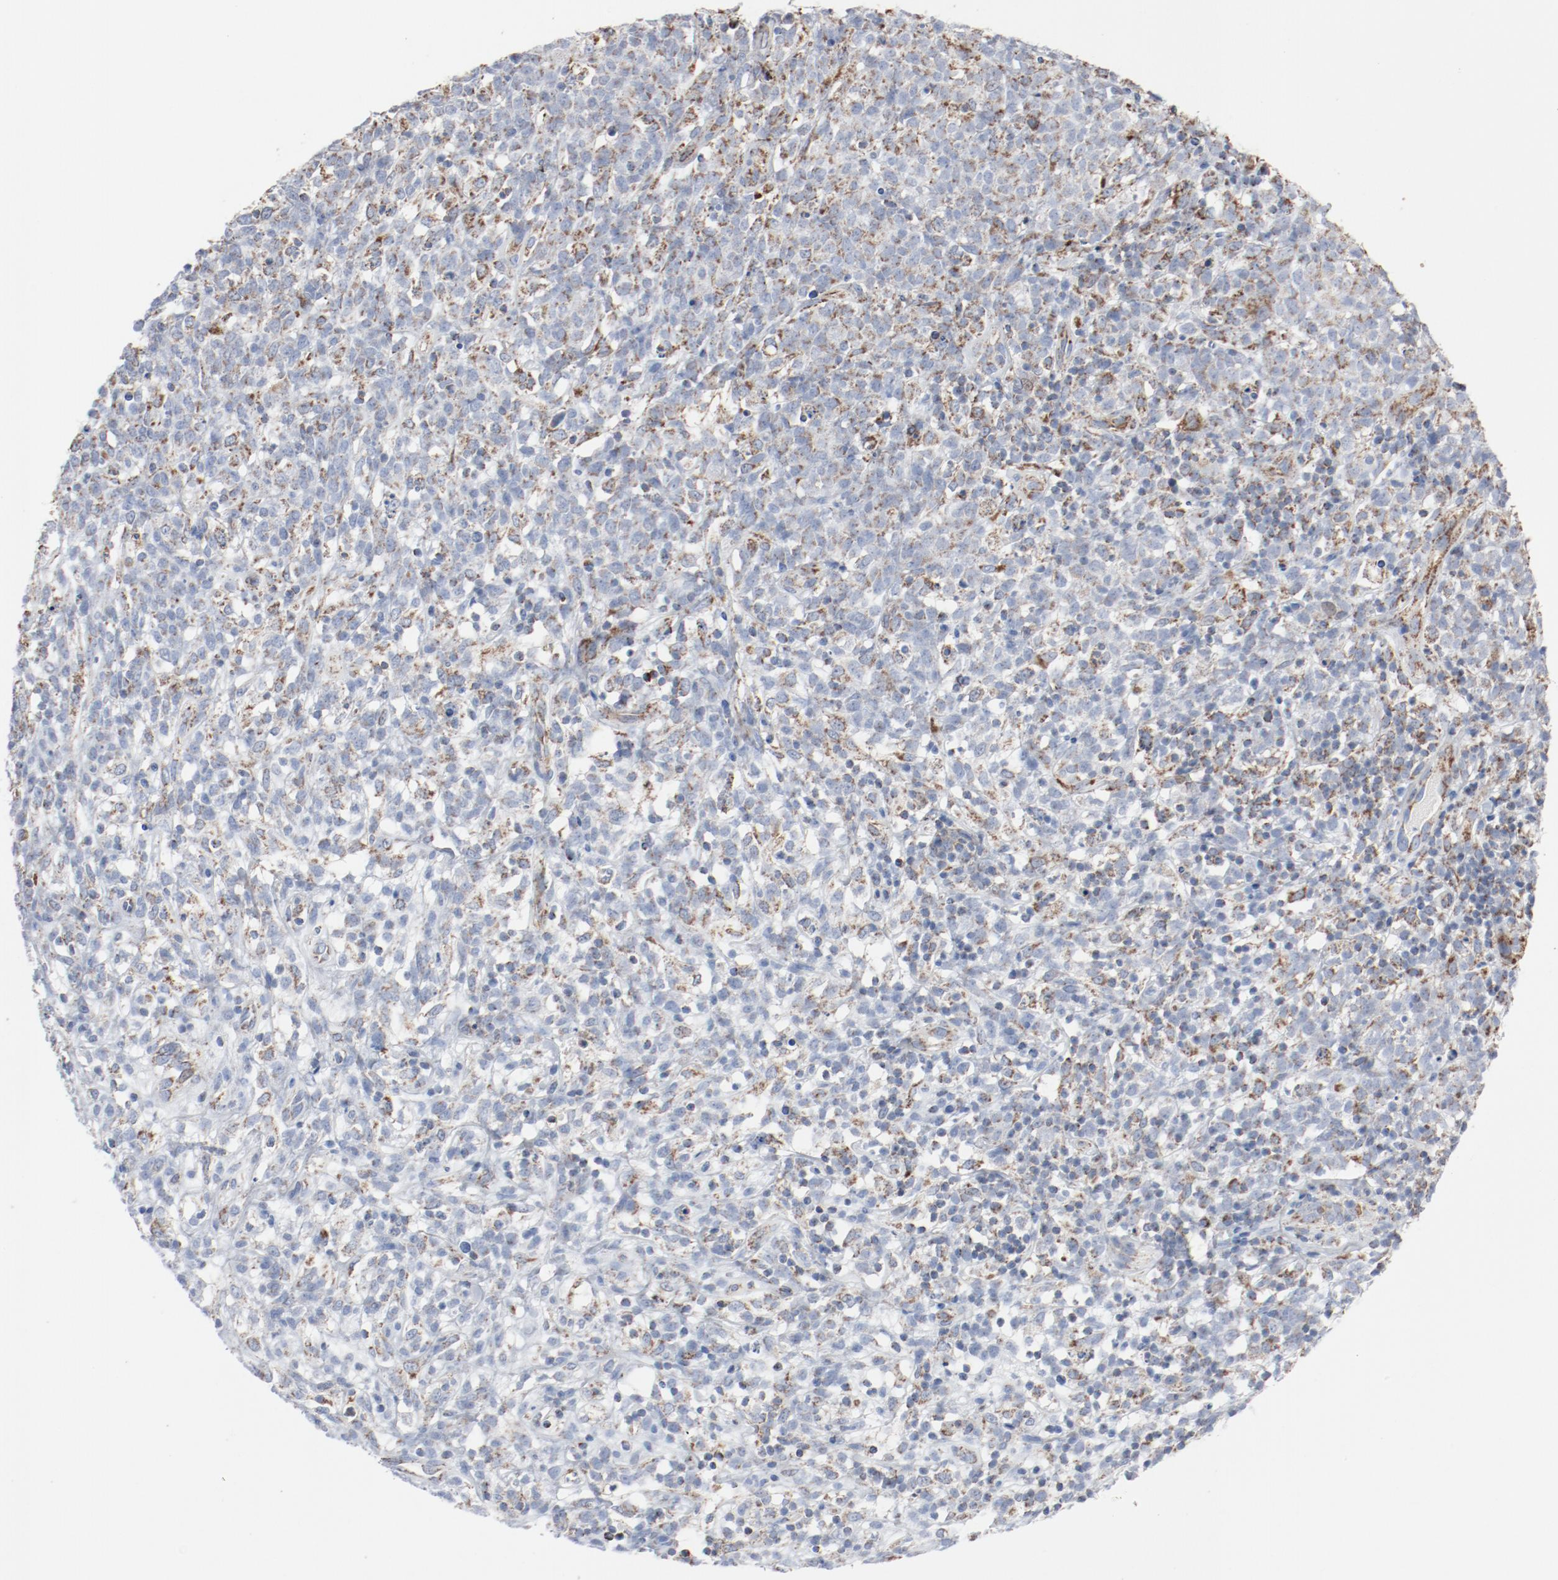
{"staining": {"intensity": "weak", "quantity": "<25%", "location": "cytoplasmic/membranous"}, "tissue": "lymphoma", "cell_type": "Tumor cells", "image_type": "cancer", "snomed": [{"axis": "morphology", "description": "Malignant lymphoma, non-Hodgkin's type, High grade"}, {"axis": "topography", "description": "Lymph node"}], "caption": "DAB immunohistochemical staining of human lymphoma displays no significant positivity in tumor cells. Nuclei are stained in blue.", "gene": "NDUFB8", "patient": {"sex": "female", "age": 73}}